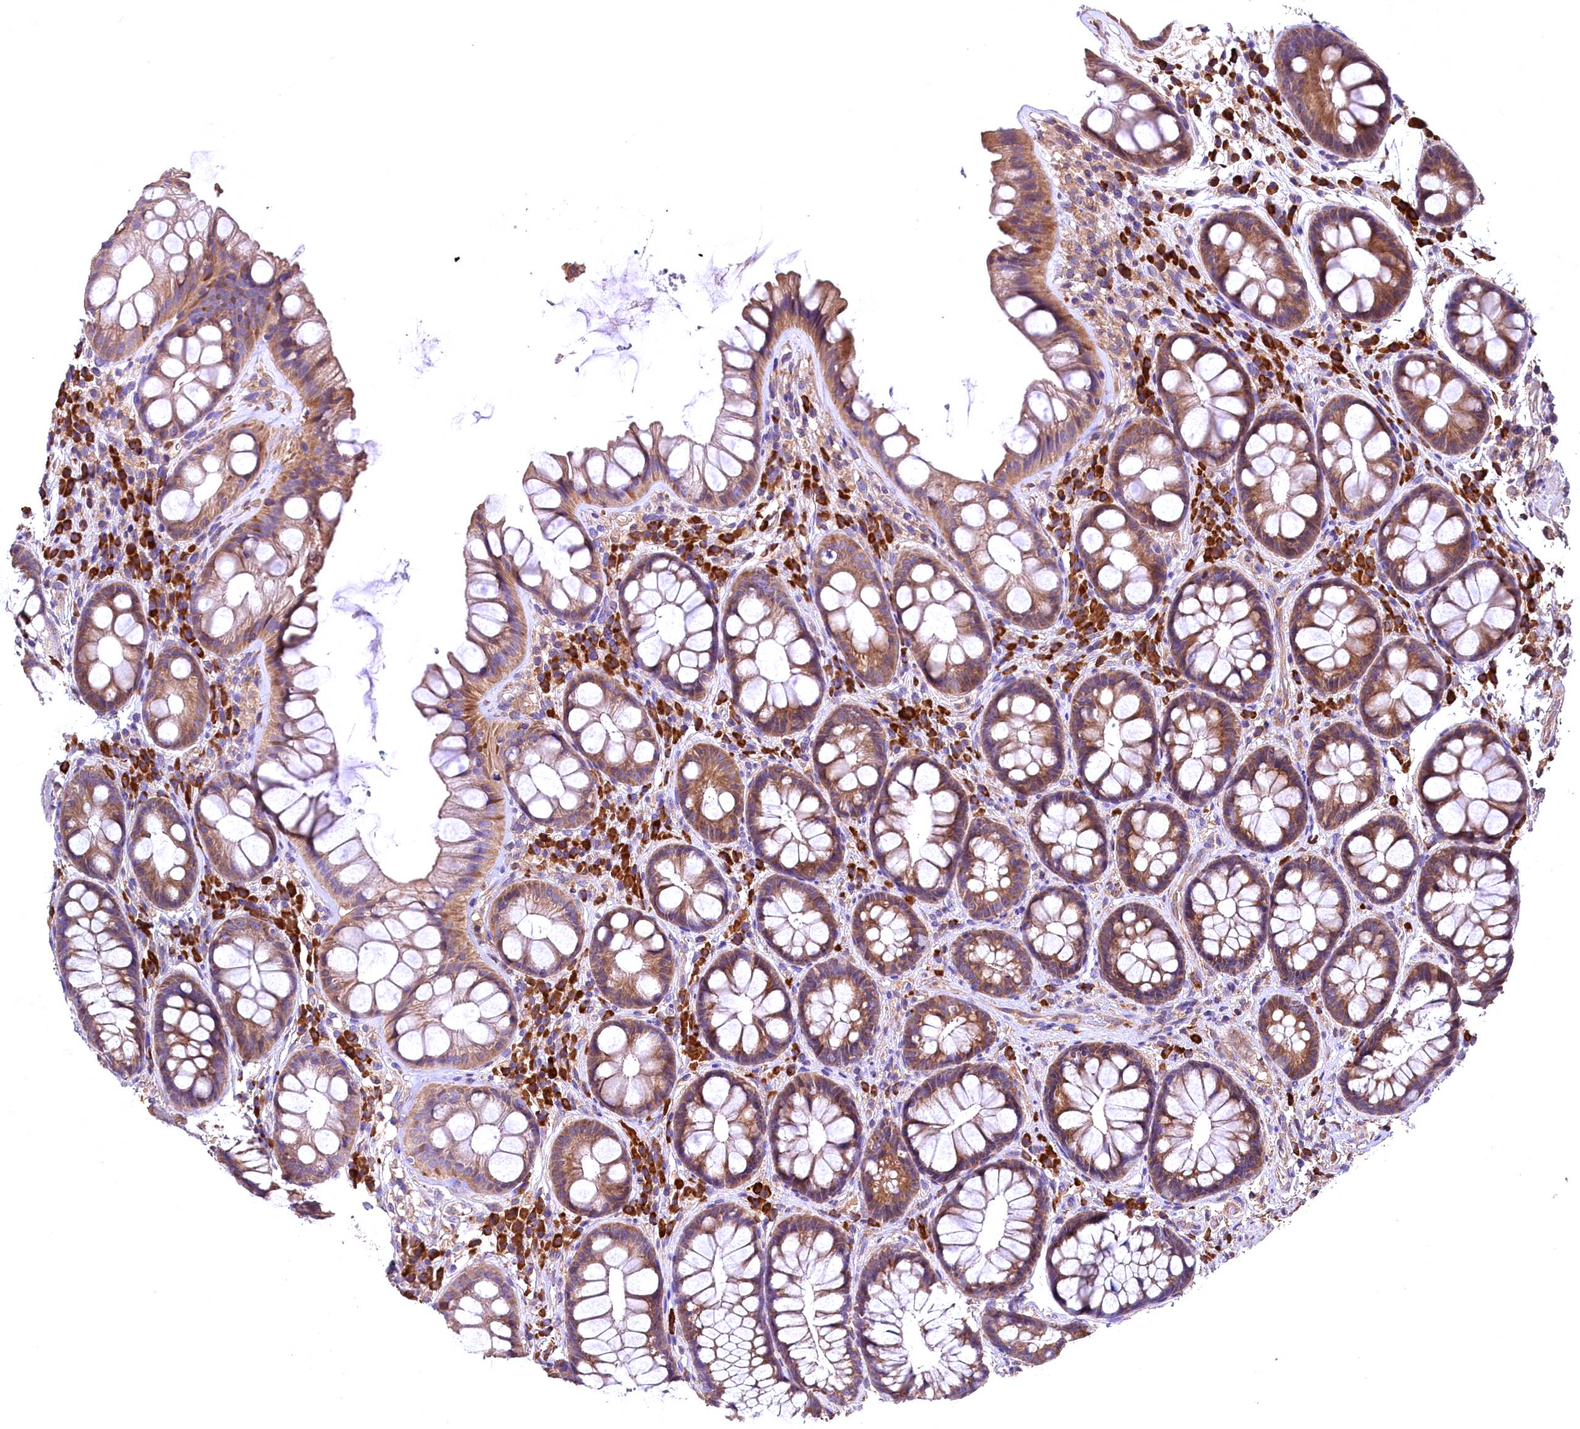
{"staining": {"intensity": "moderate", "quantity": ">75%", "location": "cytoplasmic/membranous"}, "tissue": "rectum", "cell_type": "Glandular cells", "image_type": "normal", "snomed": [{"axis": "morphology", "description": "Normal tissue, NOS"}, {"axis": "topography", "description": "Rectum"}], "caption": "Brown immunohistochemical staining in normal human rectum demonstrates moderate cytoplasmic/membranous positivity in about >75% of glandular cells.", "gene": "ENKD1", "patient": {"sex": "male", "age": 74}}